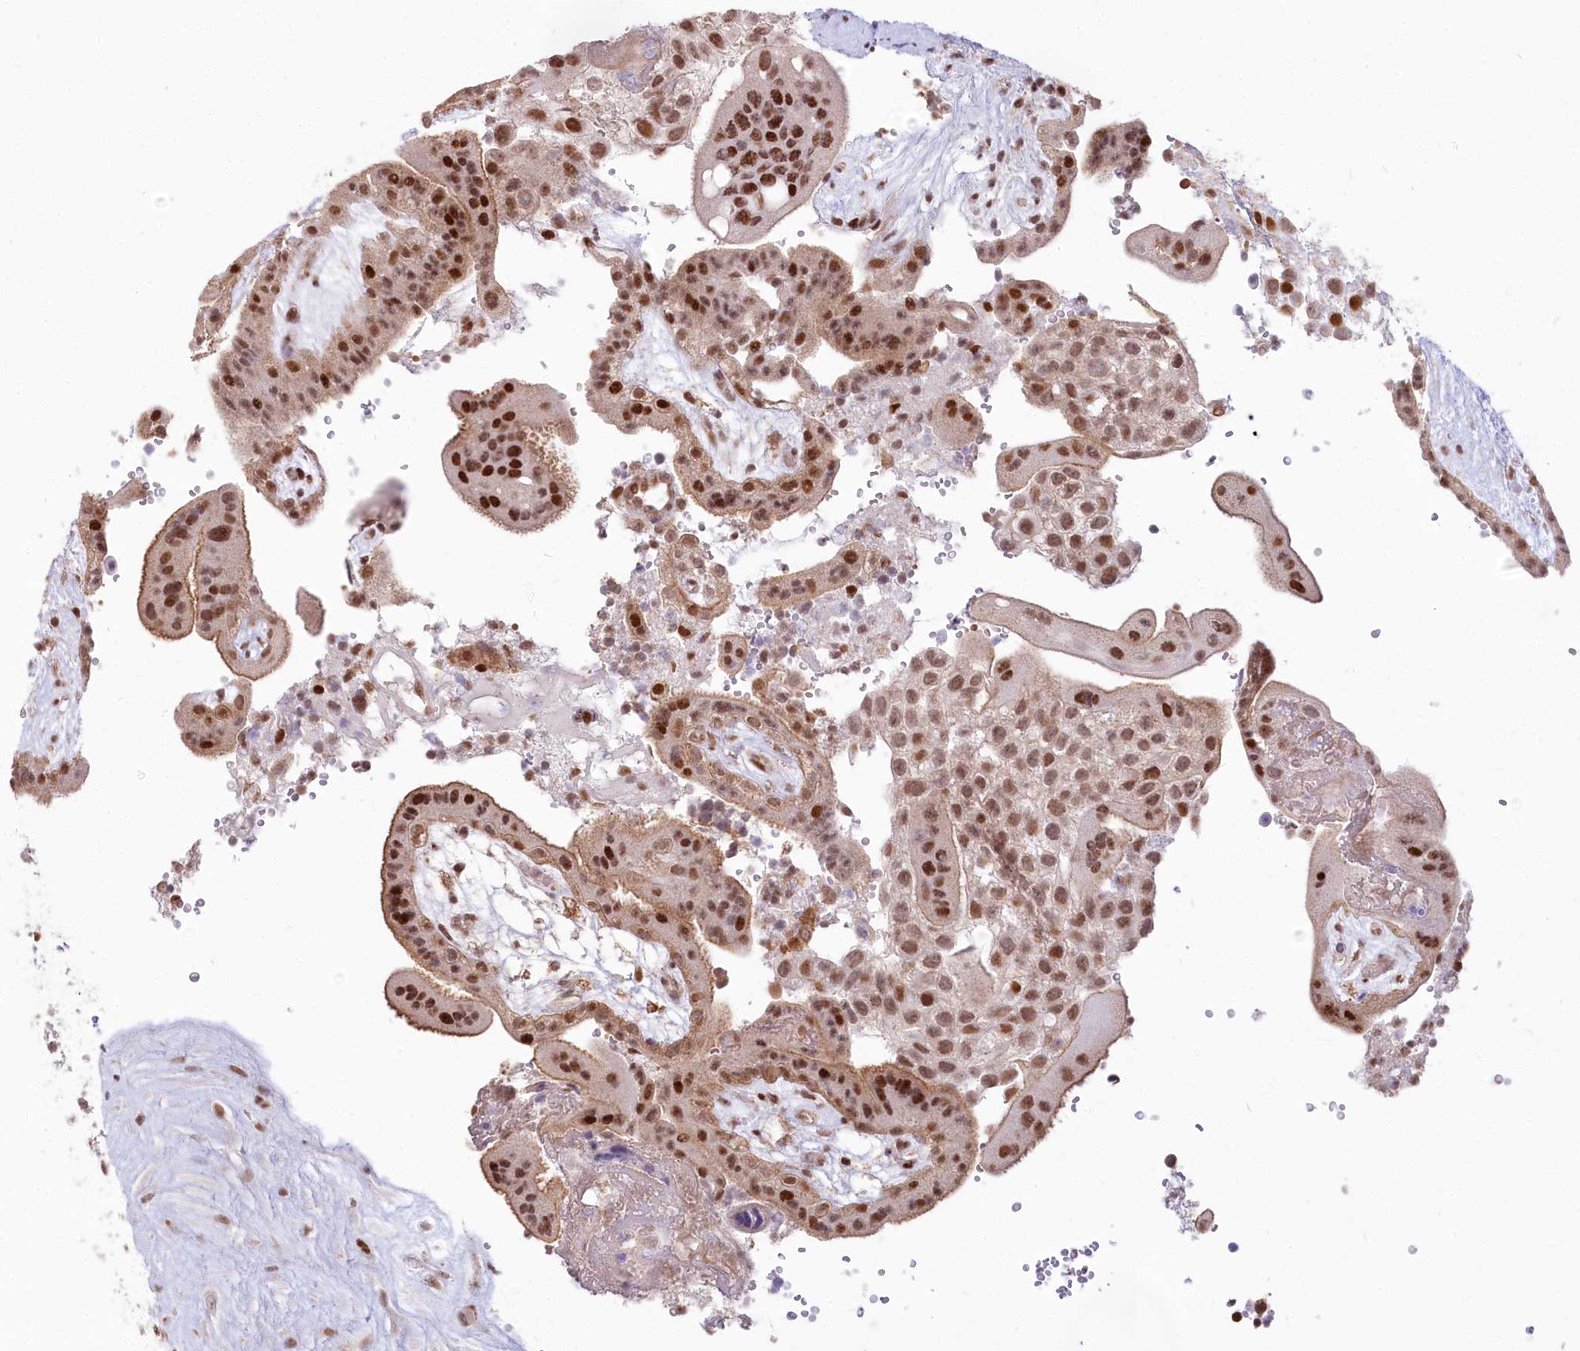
{"staining": {"intensity": "strong", "quantity": ">75%", "location": "cytoplasmic/membranous,nuclear"}, "tissue": "placenta", "cell_type": "Trophoblastic cells", "image_type": "normal", "snomed": [{"axis": "morphology", "description": "Normal tissue, NOS"}, {"axis": "topography", "description": "Placenta"}], "caption": "Protein analysis of benign placenta shows strong cytoplasmic/membranous,nuclear staining in approximately >75% of trophoblastic cells. The staining was performed using DAB (3,3'-diaminobenzidine), with brown indicating positive protein expression. Nuclei are stained blue with hematoxylin.", "gene": "PYURF", "patient": {"sex": "female", "age": 18}}